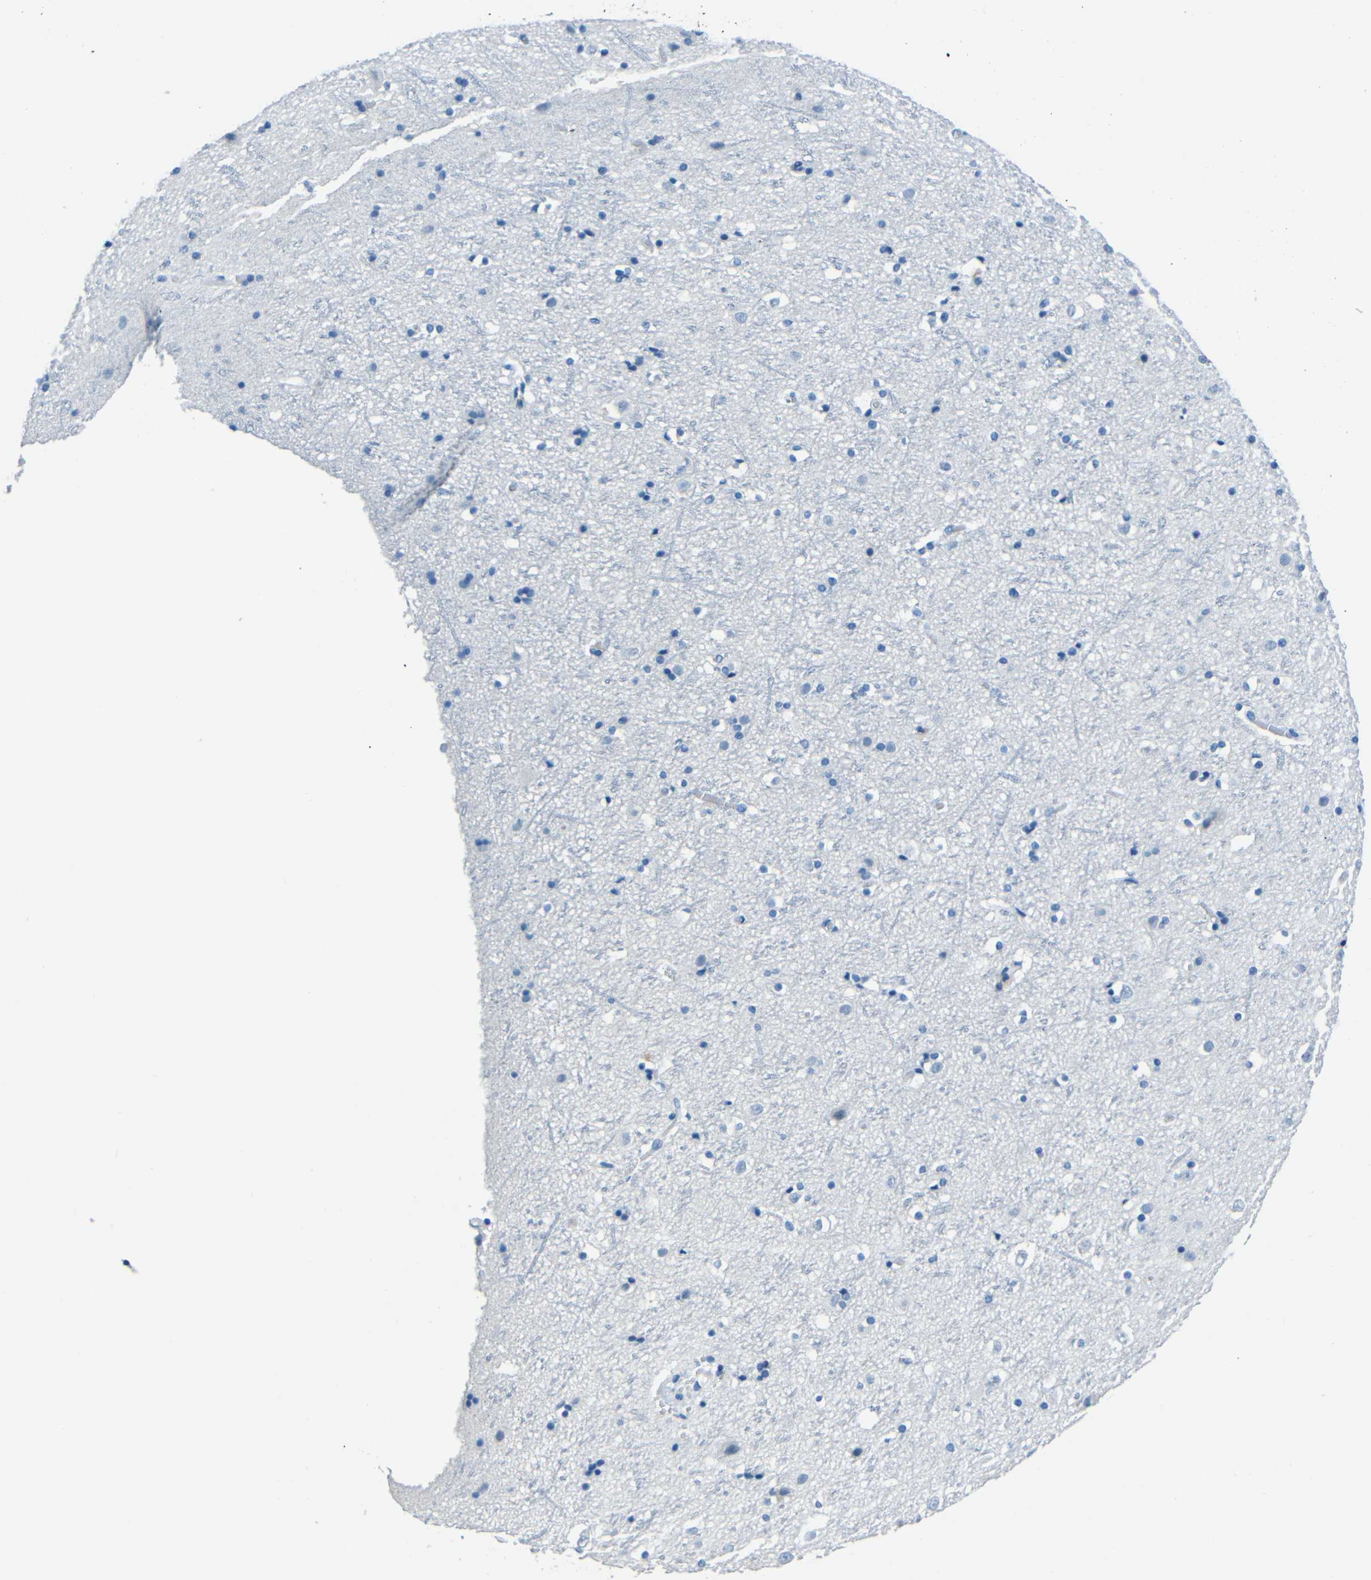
{"staining": {"intensity": "negative", "quantity": "none", "location": "none"}, "tissue": "cerebral cortex", "cell_type": "Endothelial cells", "image_type": "normal", "snomed": [{"axis": "morphology", "description": "Normal tissue, NOS"}, {"axis": "topography", "description": "Cerebral cortex"}], "caption": "DAB (3,3'-diaminobenzidine) immunohistochemical staining of benign human cerebral cortex shows no significant positivity in endothelial cells.", "gene": "FBN2", "patient": {"sex": "male", "age": 45}}